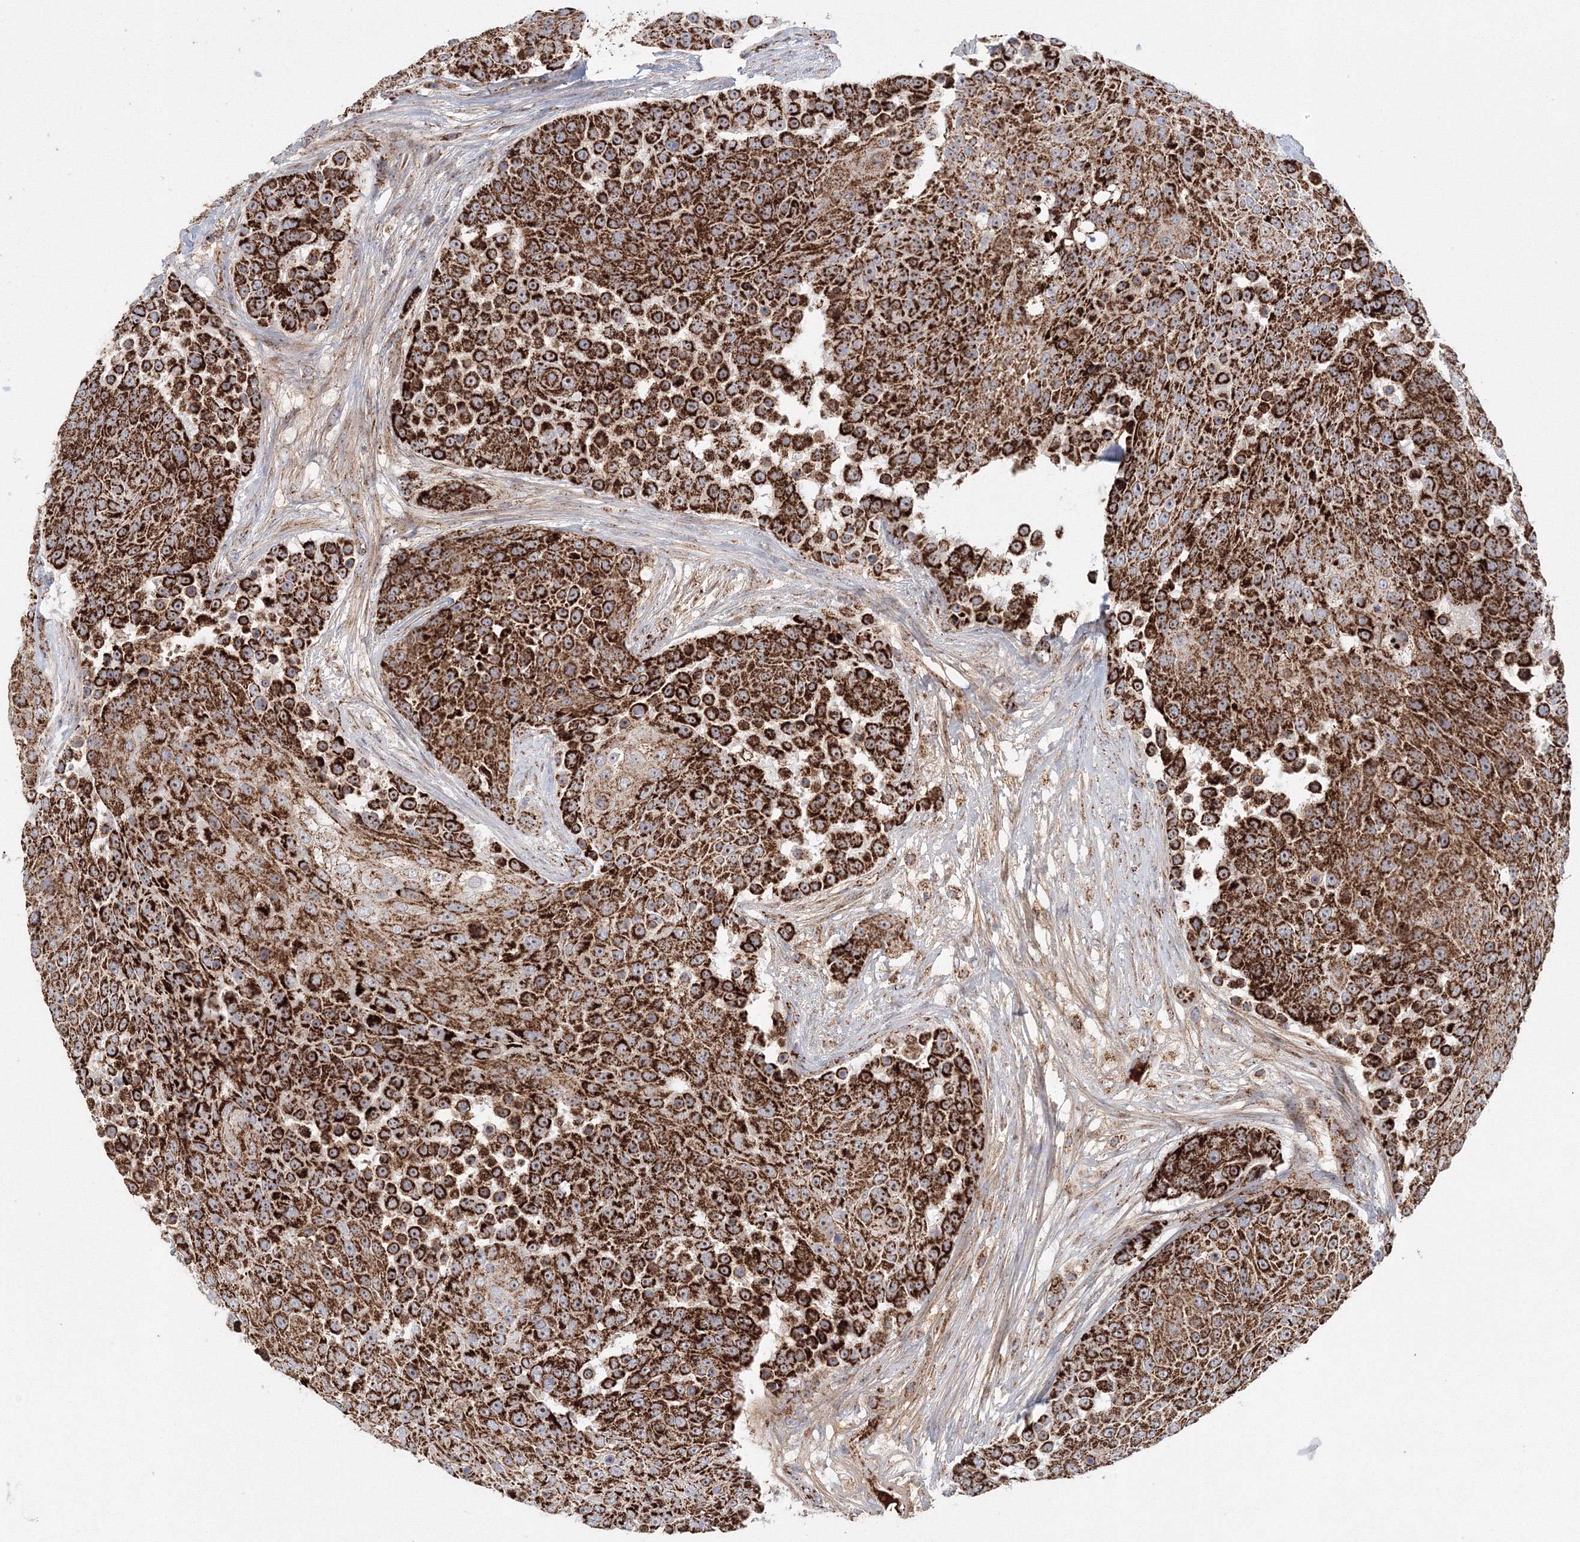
{"staining": {"intensity": "strong", "quantity": ">75%", "location": "cytoplasmic/membranous"}, "tissue": "urothelial cancer", "cell_type": "Tumor cells", "image_type": "cancer", "snomed": [{"axis": "morphology", "description": "Urothelial carcinoma, High grade"}, {"axis": "topography", "description": "Urinary bladder"}], "caption": "Strong cytoplasmic/membranous positivity for a protein is present in about >75% of tumor cells of urothelial cancer using IHC.", "gene": "GRPEL1", "patient": {"sex": "female", "age": 63}}